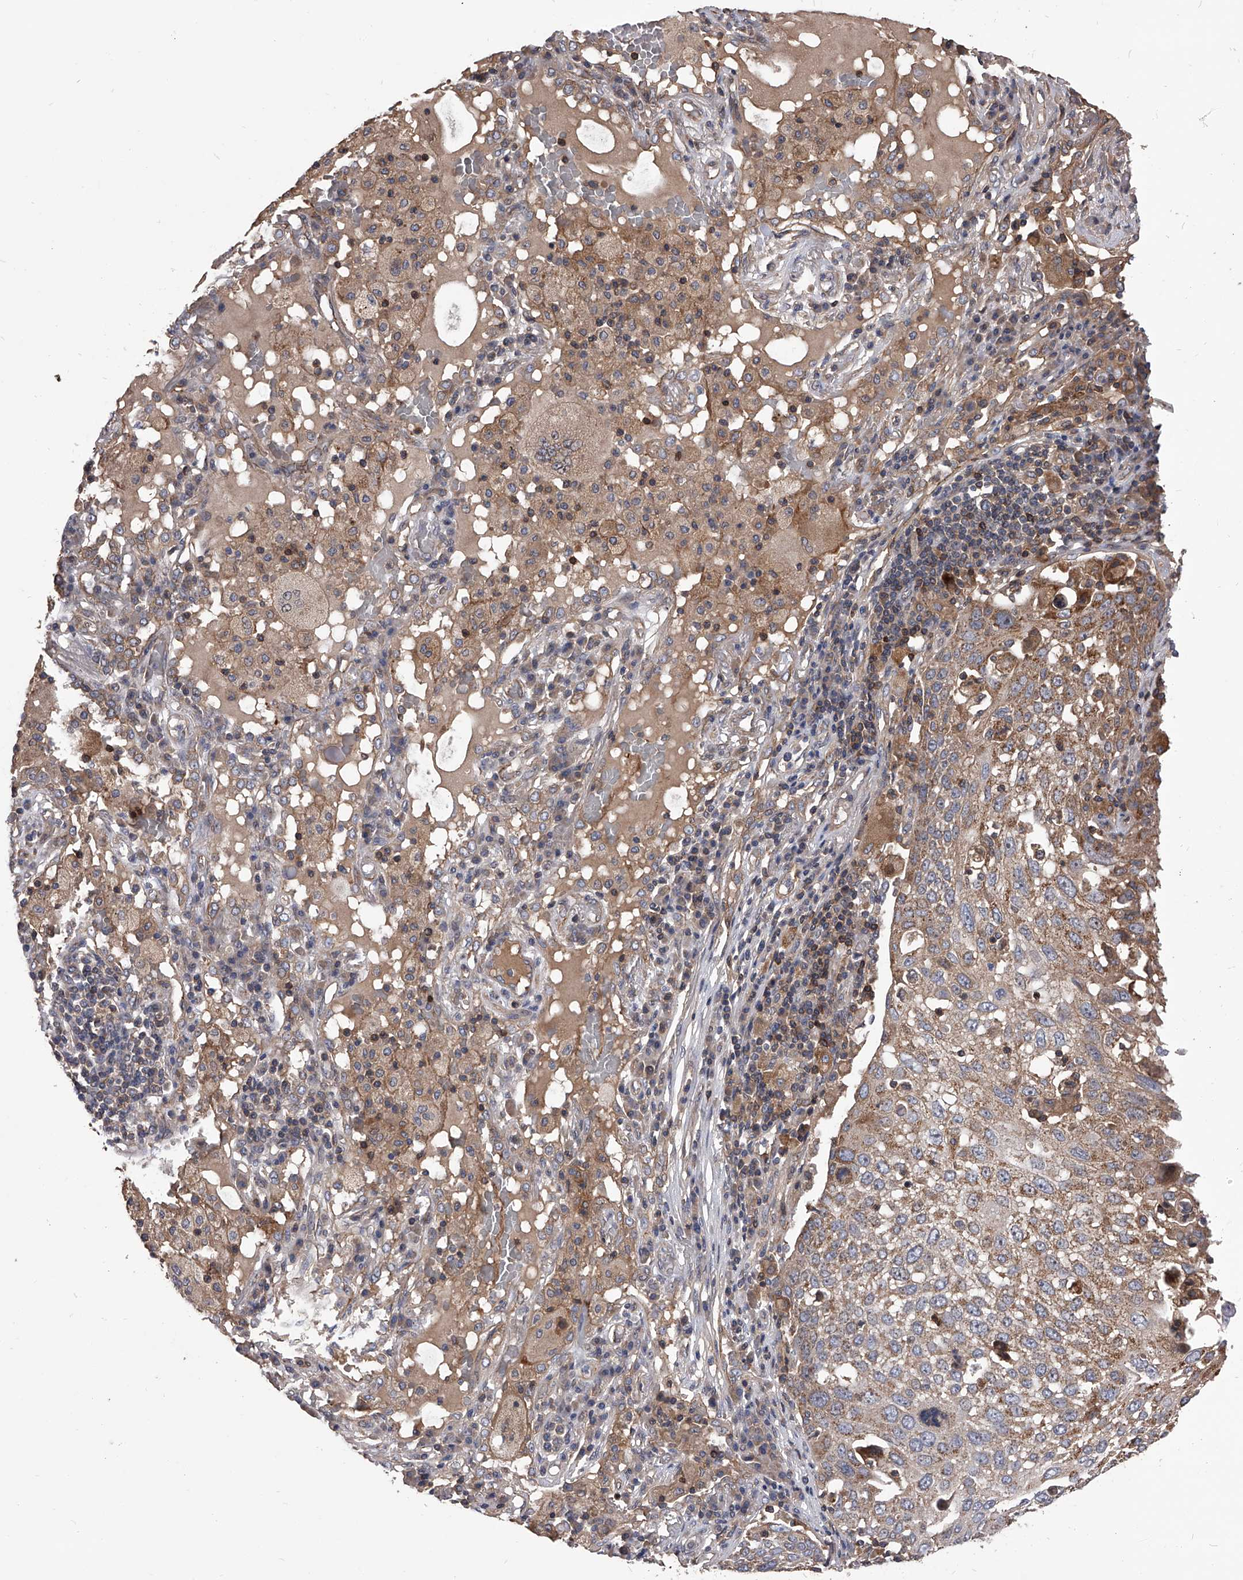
{"staining": {"intensity": "moderate", "quantity": ">75%", "location": "cytoplasmic/membranous"}, "tissue": "lung cancer", "cell_type": "Tumor cells", "image_type": "cancer", "snomed": [{"axis": "morphology", "description": "Squamous cell carcinoma, NOS"}, {"axis": "topography", "description": "Lung"}], "caption": "Immunohistochemistry histopathology image of lung cancer stained for a protein (brown), which displays medium levels of moderate cytoplasmic/membranous staining in about >75% of tumor cells.", "gene": "CUL7", "patient": {"sex": "male", "age": 65}}